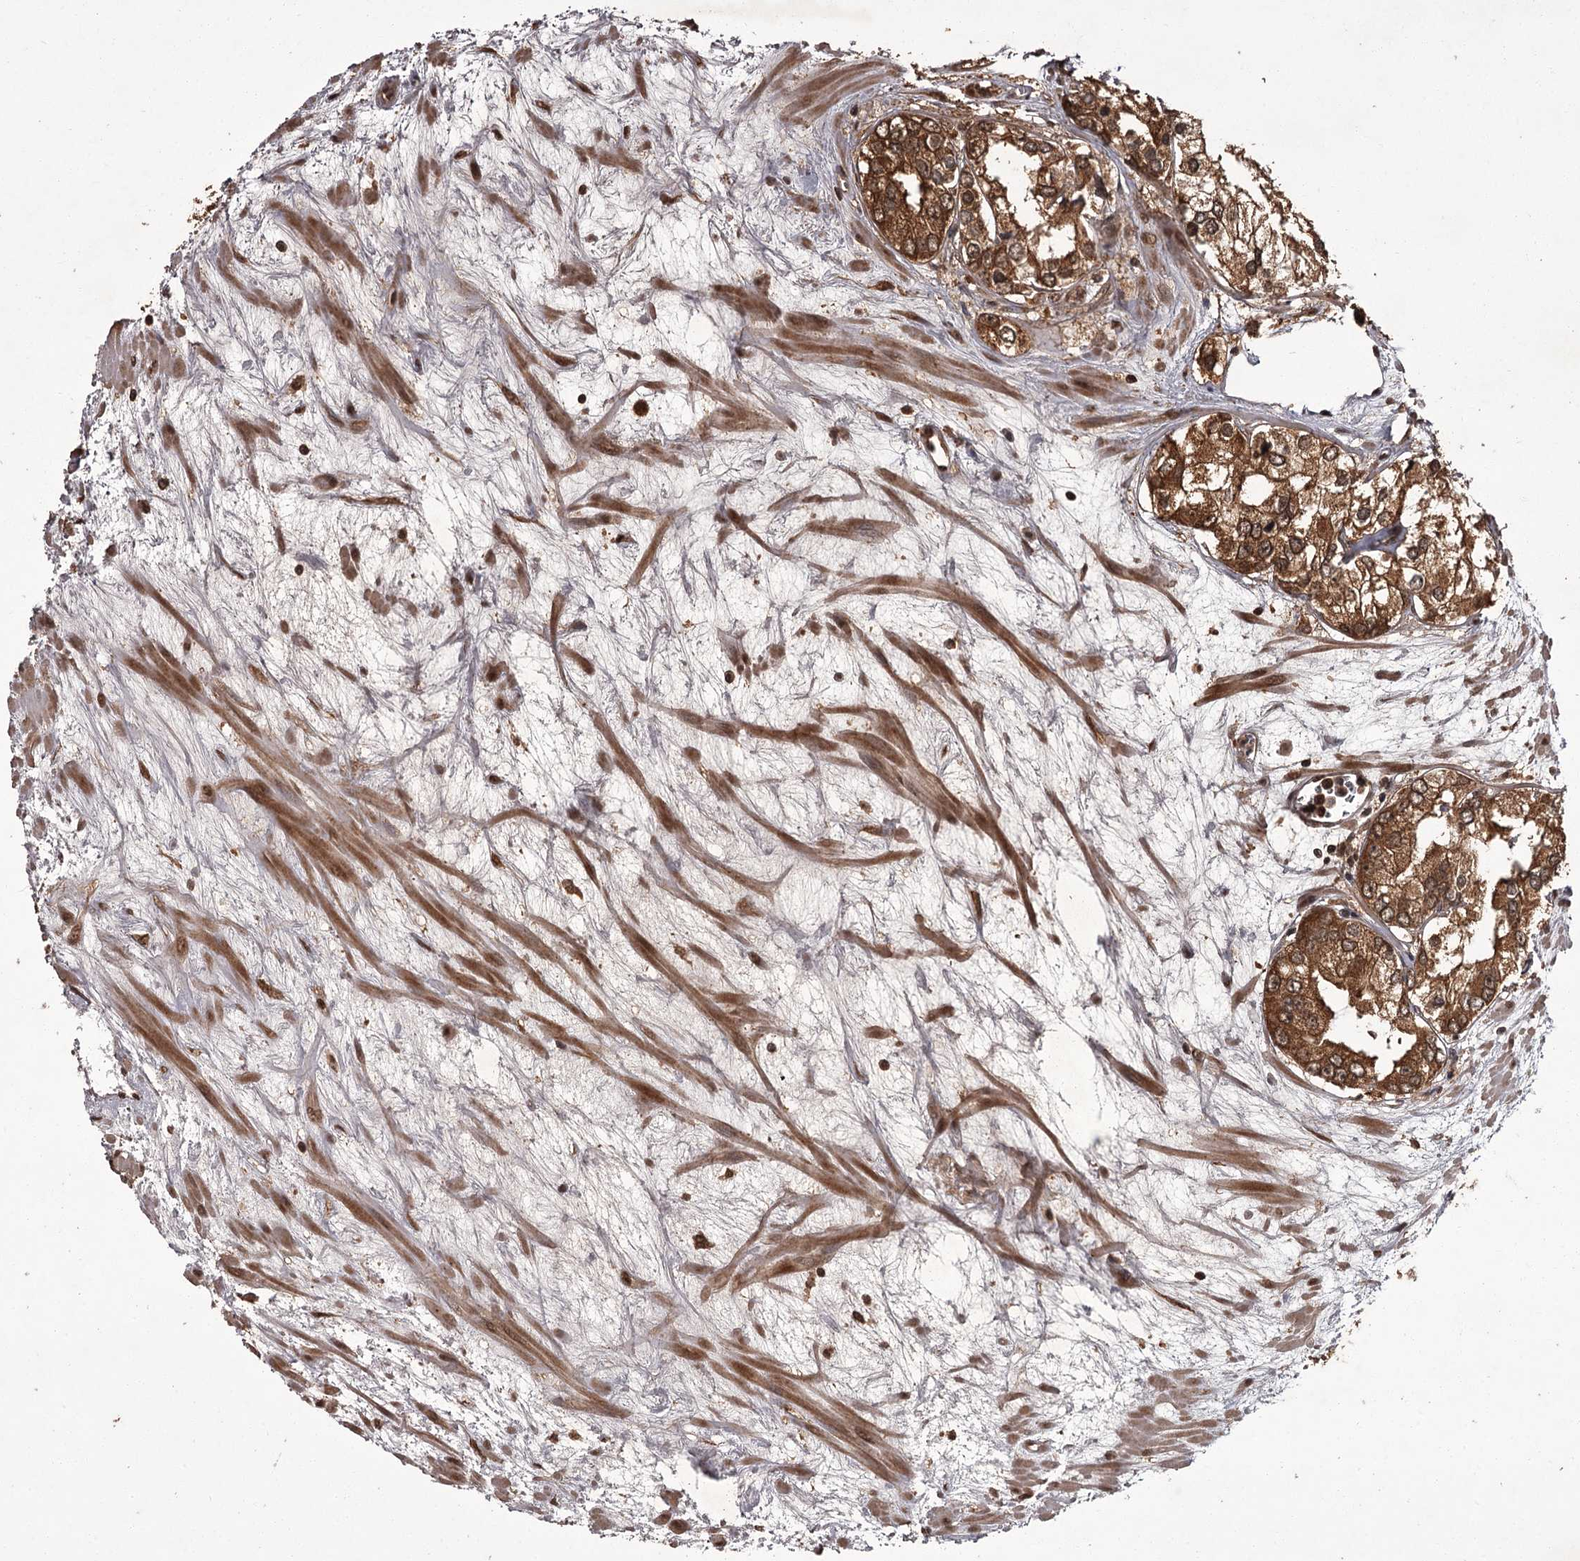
{"staining": {"intensity": "strong", "quantity": ">75%", "location": "cytoplasmic/membranous"}, "tissue": "prostate cancer", "cell_type": "Tumor cells", "image_type": "cancer", "snomed": [{"axis": "morphology", "description": "Adenocarcinoma, High grade"}, {"axis": "topography", "description": "Prostate"}], "caption": "Protein expression analysis of human high-grade adenocarcinoma (prostate) reveals strong cytoplasmic/membranous staining in about >75% of tumor cells. Nuclei are stained in blue.", "gene": "NPRL2", "patient": {"sex": "male", "age": 66}}